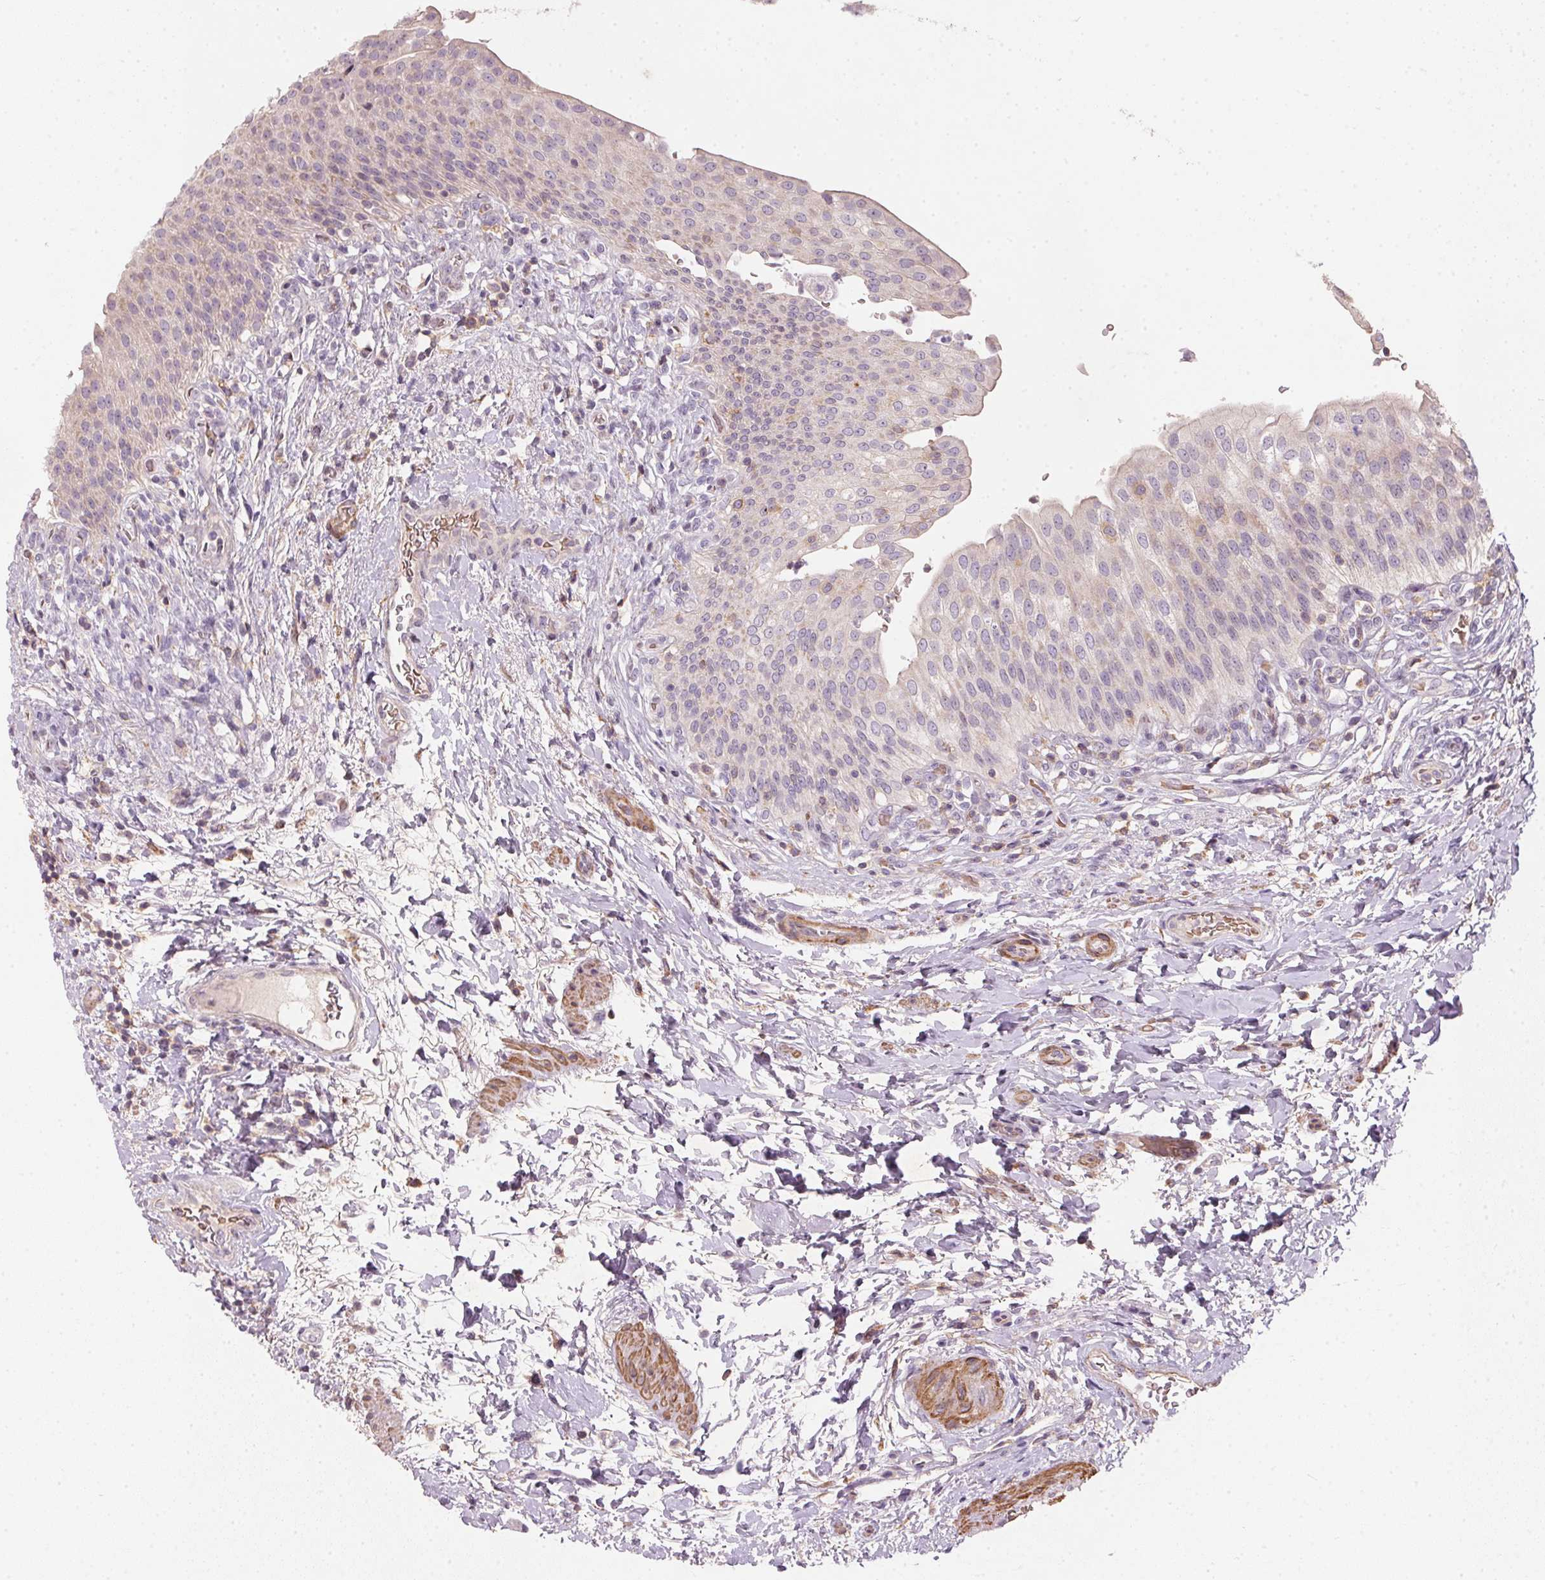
{"staining": {"intensity": "weak", "quantity": "<25%", "location": "cytoplasmic/membranous"}, "tissue": "urinary bladder", "cell_type": "Urothelial cells", "image_type": "normal", "snomed": [{"axis": "morphology", "description": "Normal tissue, NOS"}, {"axis": "topography", "description": "Urinary bladder"}, {"axis": "topography", "description": "Peripheral nerve tissue"}], "caption": "Urinary bladder was stained to show a protein in brown. There is no significant positivity in urothelial cells. Brightfield microscopy of immunohistochemistry stained with DAB (brown) and hematoxylin (blue), captured at high magnification.", "gene": "KCNK15", "patient": {"sex": "female", "age": 60}}